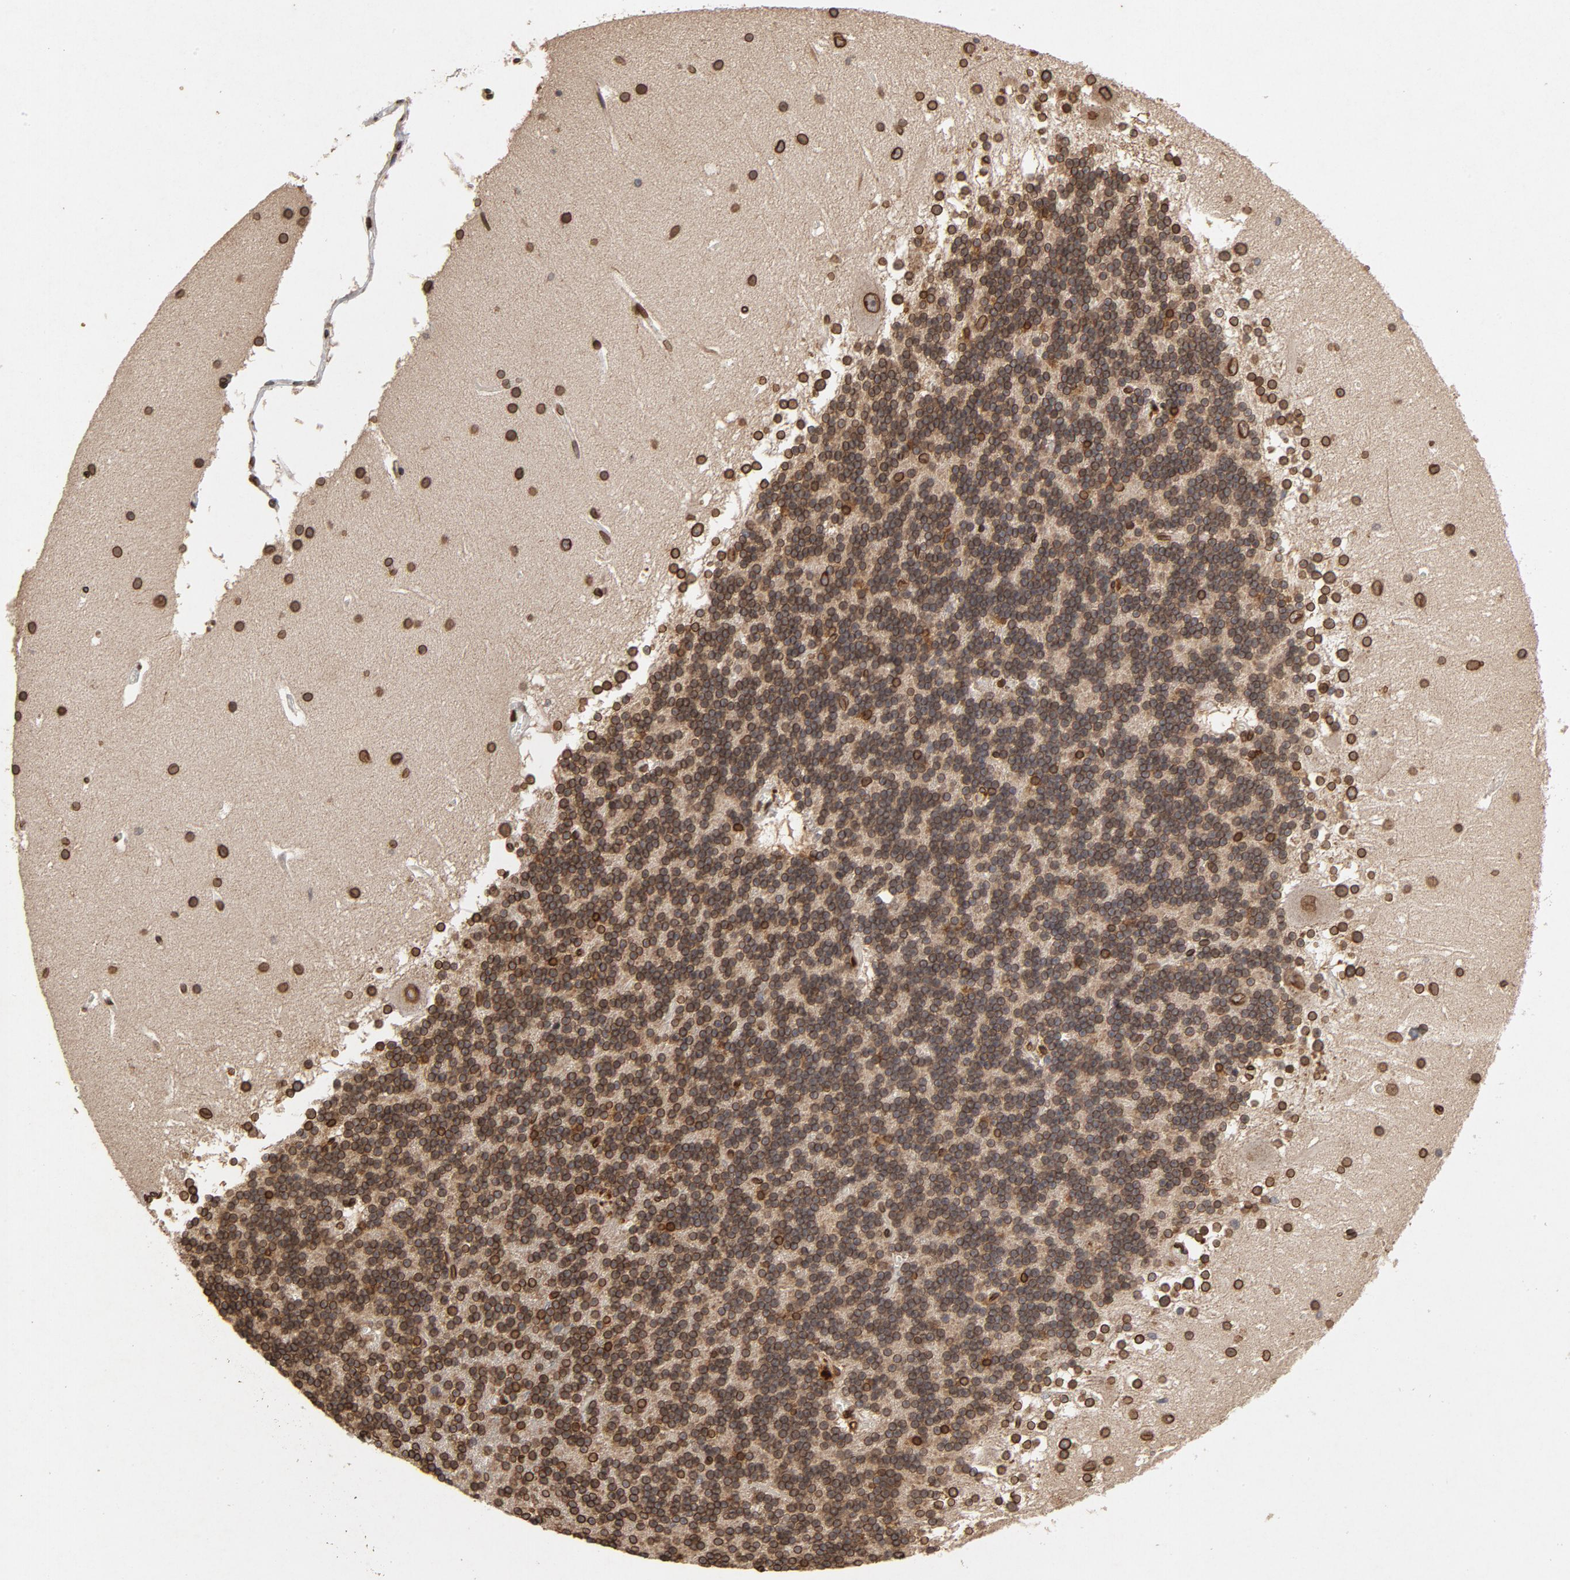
{"staining": {"intensity": "strong", "quantity": ">75%", "location": "cytoplasmic/membranous,nuclear"}, "tissue": "cerebellum", "cell_type": "Cells in granular layer", "image_type": "normal", "snomed": [{"axis": "morphology", "description": "Normal tissue, NOS"}, {"axis": "topography", "description": "Cerebellum"}], "caption": "IHC micrograph of normal cerebellum stained for a protein (brown), which displays high levels of strong cytoplasmic/membranous,nuclear staining in approximately >75% of cells in granular layer.", "gene": "LMNA", "patient": {"sex": "female", "age": 19}}